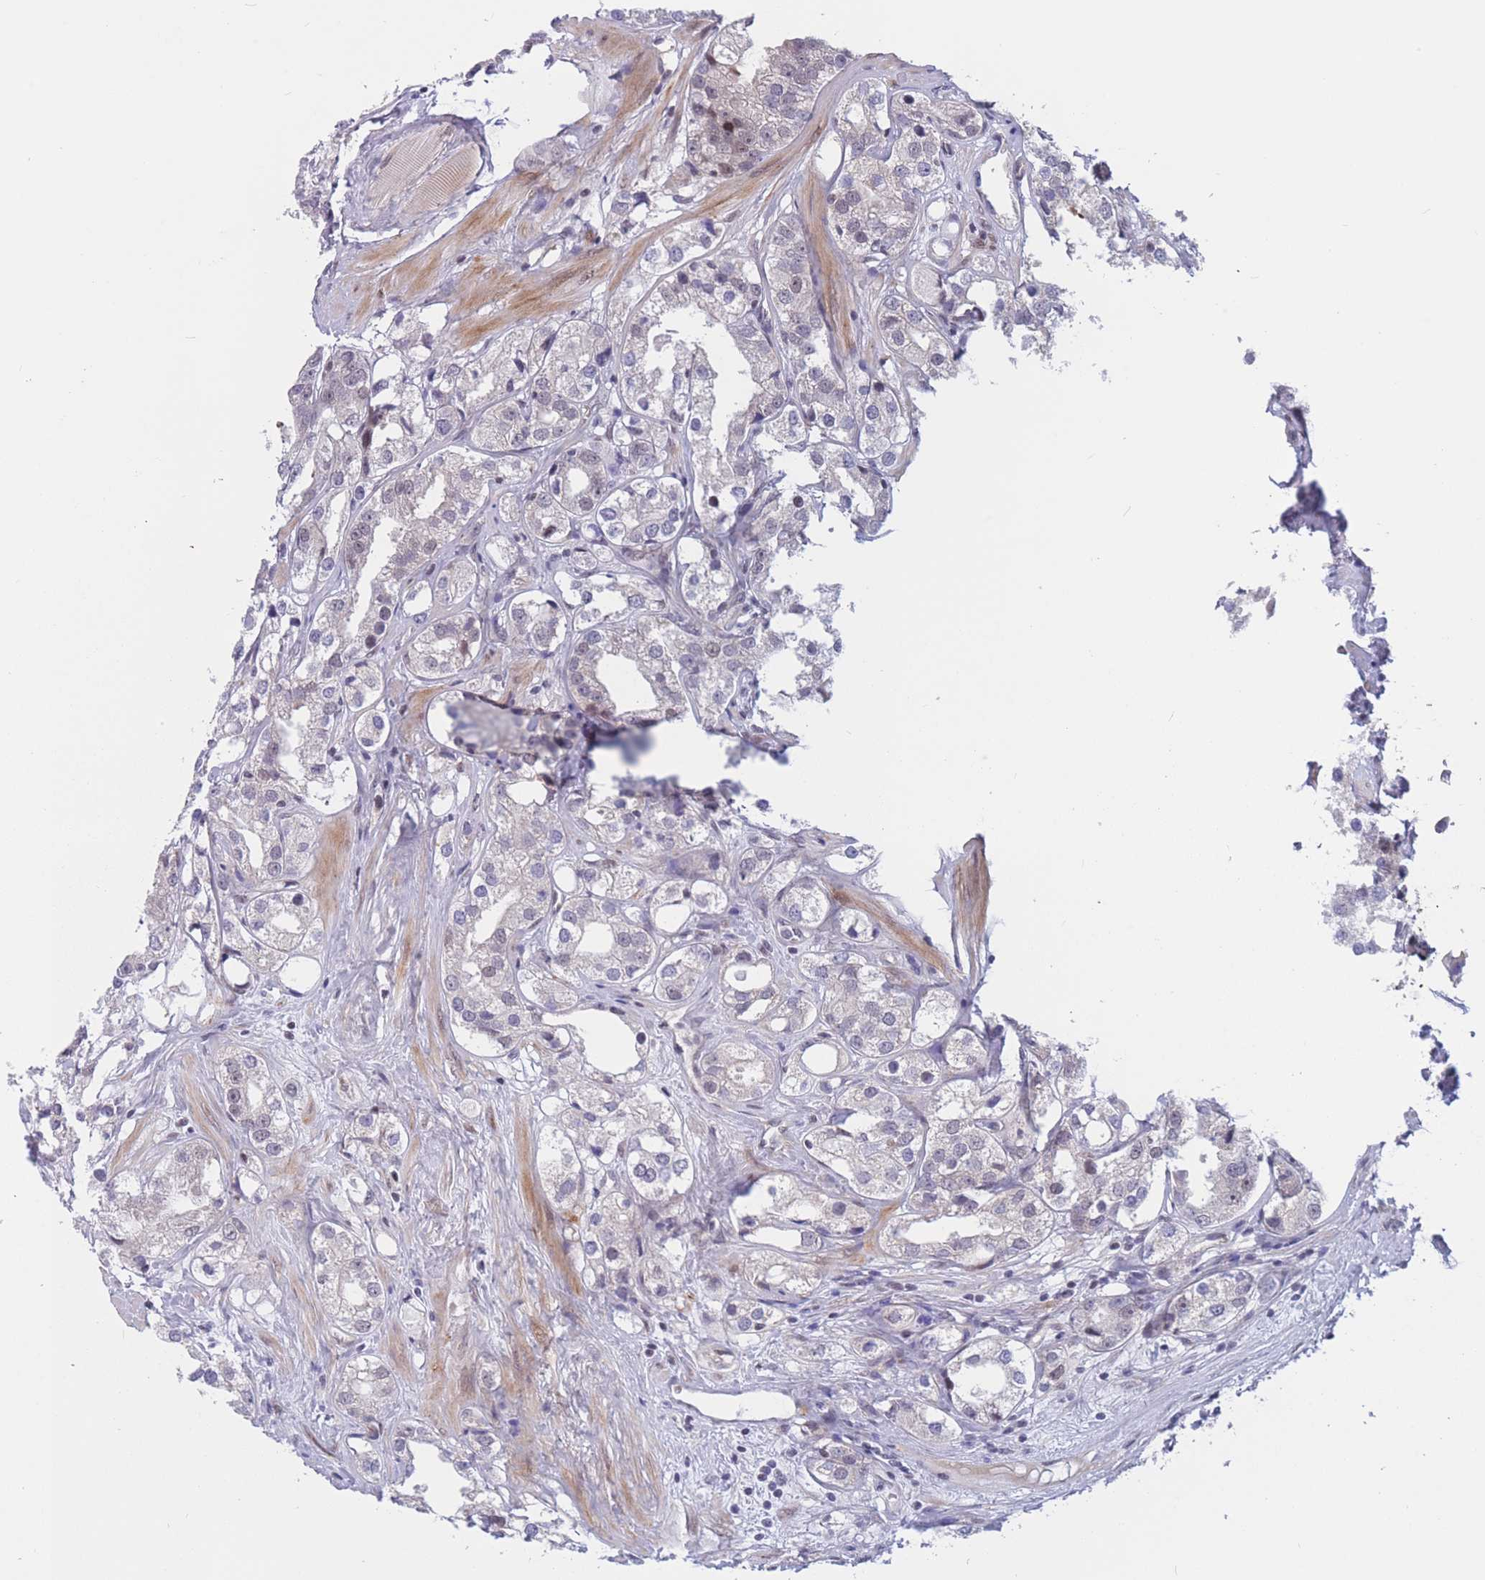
{"staining": {"intensity": "negative", "quantity": "none", "location": "none"}, "tissue": "prostate cancer", "cell_type": "Tumor cells", "image_type": "cancer", "snomed": [{"axis": "morphology", "description": "Adenocarcinoma, NOS"}, {"axis": "topography", "description": "Prostate"}], "caption": "A high-resolution histopathology image shows IHC staining of prostate cancer (adenocarcinoma), which exhibits no significant expression in tumor cells.", "gene": "BCL9L", "patient": {"sex": "male", "age": 79}}